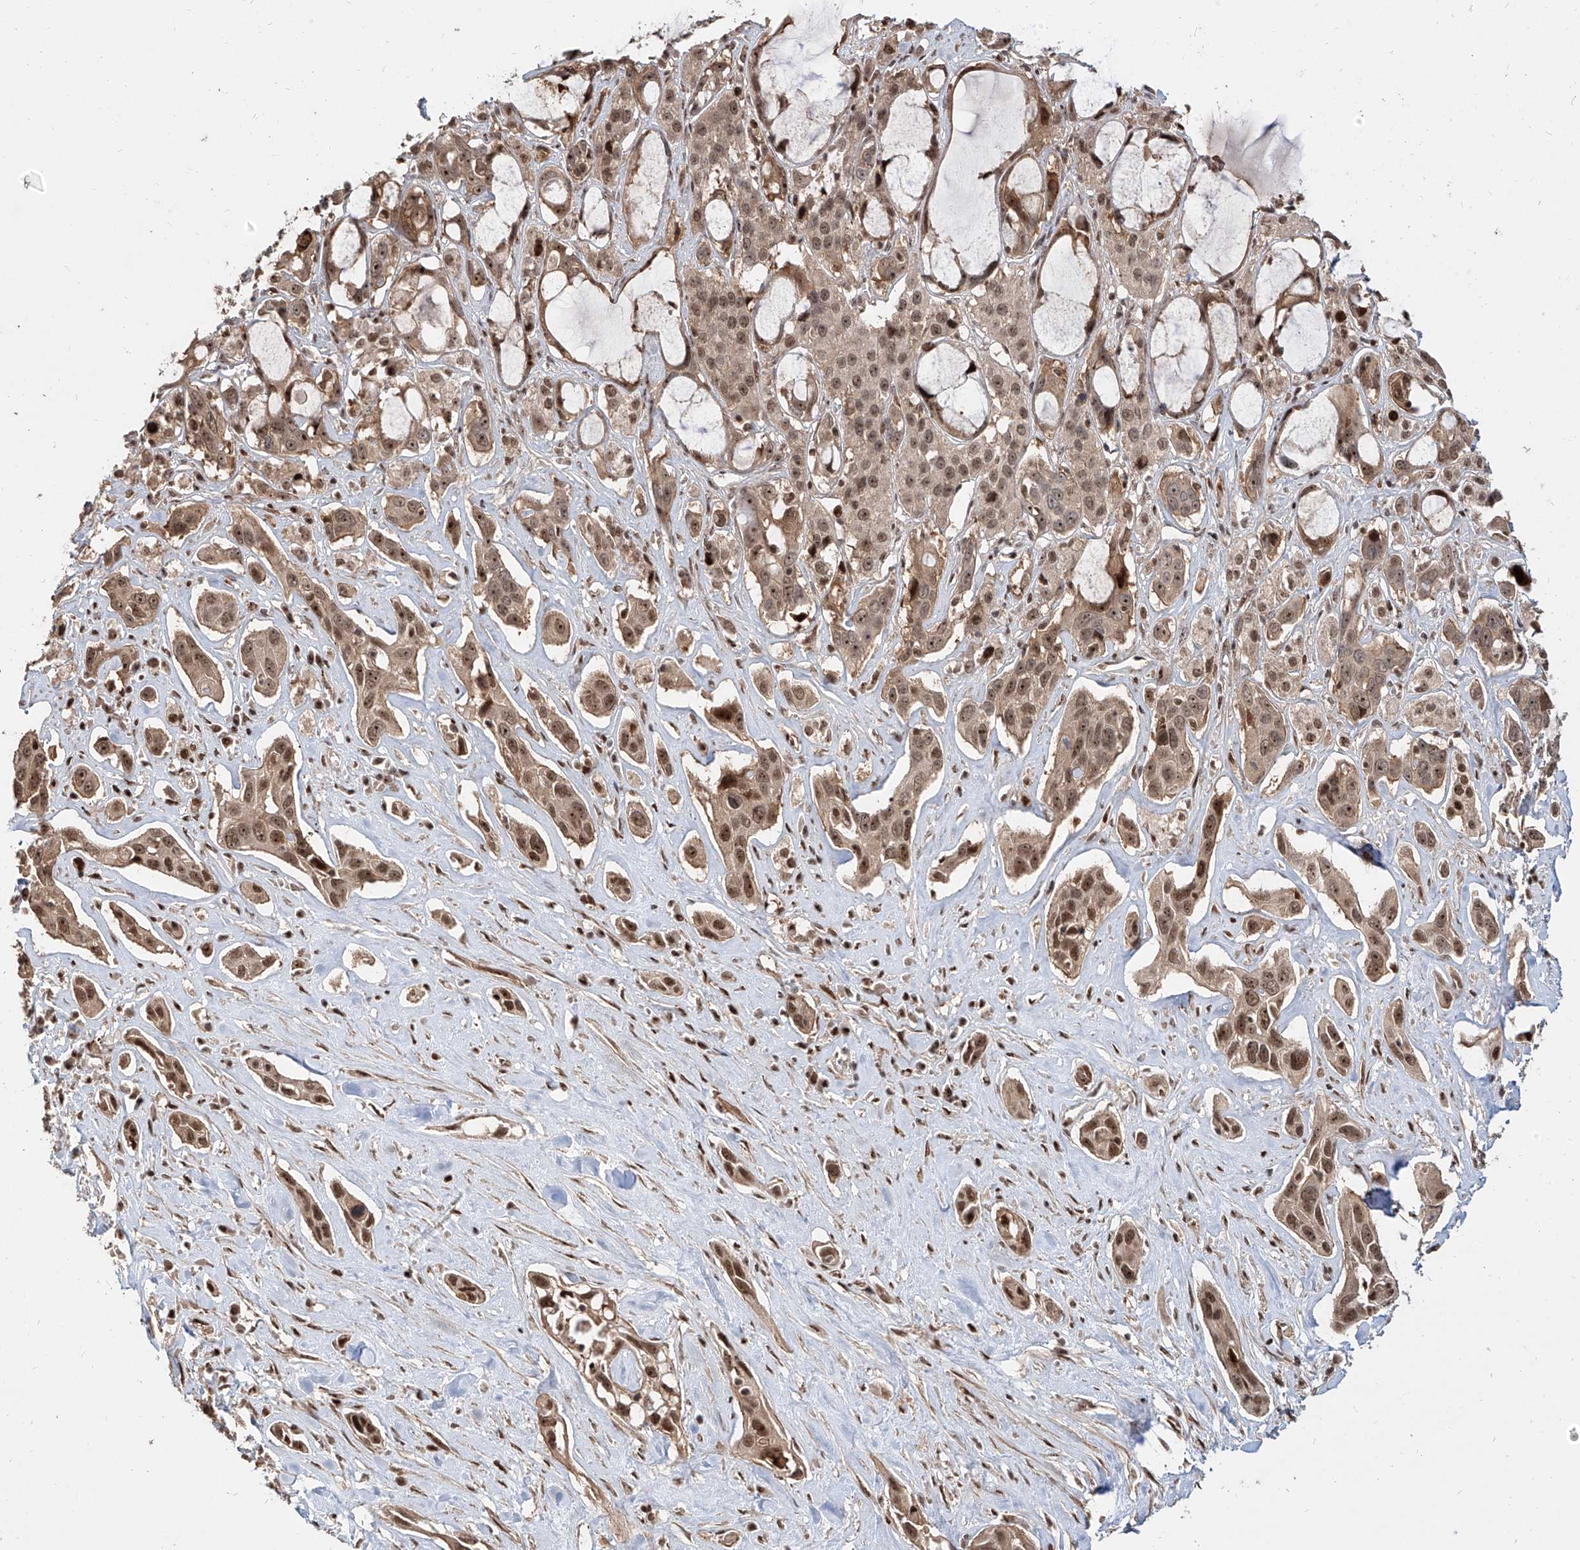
{"staining": {"intensity": "moderate", "quantity": ">75%", "location": "nuclear"}, "tissue": "pancreatic cancer", "cell_type": "Tumor cells", "image_type": "cancer", "snomed": [{"axis": "morphology", "description": "Adenocarcinoma, NOS"}, {"axis": "topography", "description": "Pancreas"}], "caption": "An image showing moderate nuclear positivity in approximately >75% of tumor cells in pancreatic adenocarcinoma, as visualized by brown immunohistochemical staining.", "gene": "ZNF710", "patient": {"sex": "female", "age": 60}}